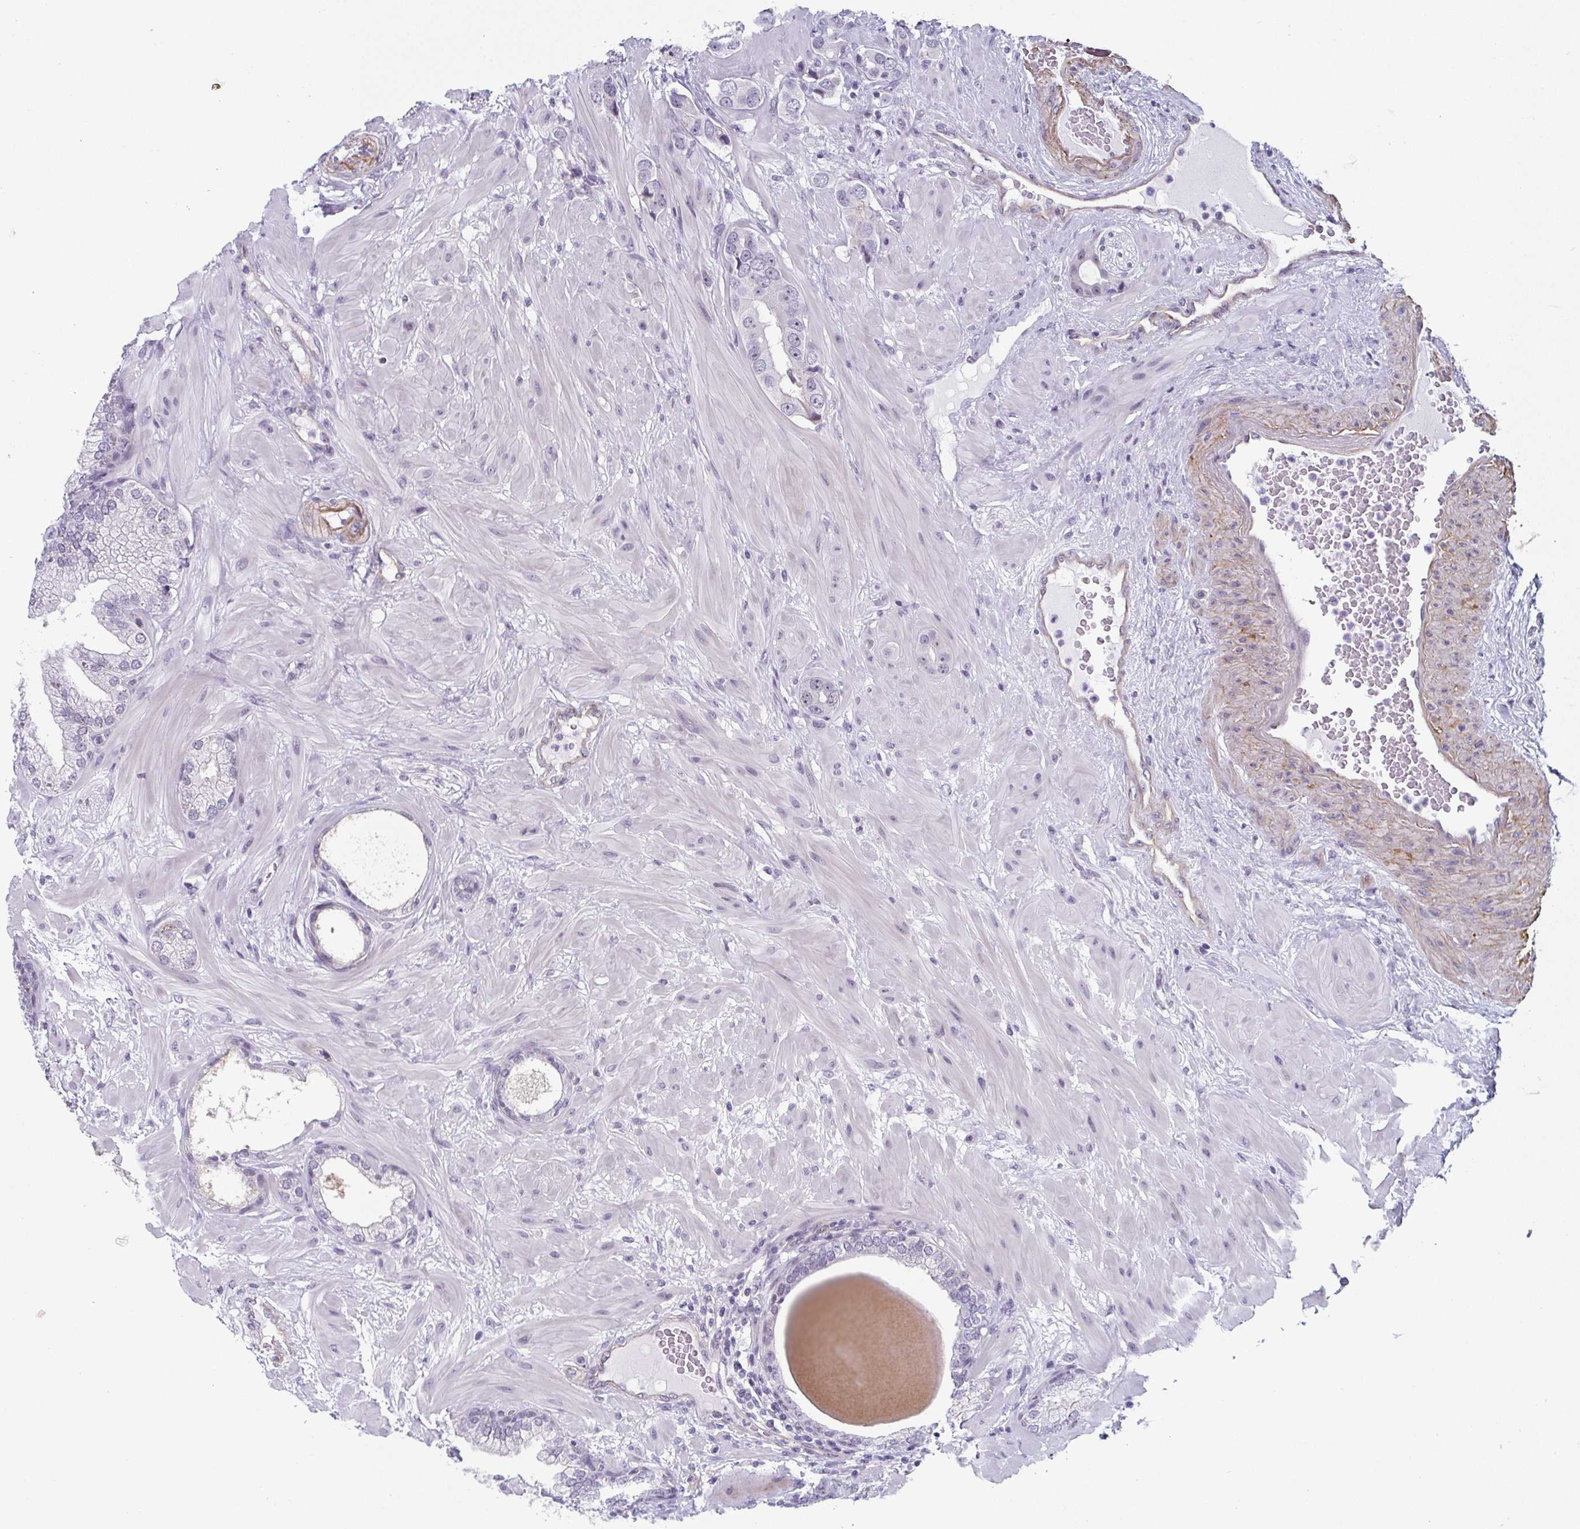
{"staining": {"intensity": "negative", "quantity": "none", "location": "none"}, "tissue": "prostate cancer", "cell_type": "Tumor cells", "image_type": "cancer", "snomed": [{"axis": "morphology", "description": "Adenocarcinoma, Low grade"}, {"axis": "topography", "description": "Prostate"}], "caption": "DAB (3,3'-diaminobenzidine) immunohistochemical staining of human low-grade adenocarcinoma (prostate) demonstrates no significant expression in tumor cells. The staining is performed using DAB brown chromogen with nuclei counter-stained in using hematoxylin.", "gene": "EXOSC7", "patient": {"sex": "male", "age": 57}}